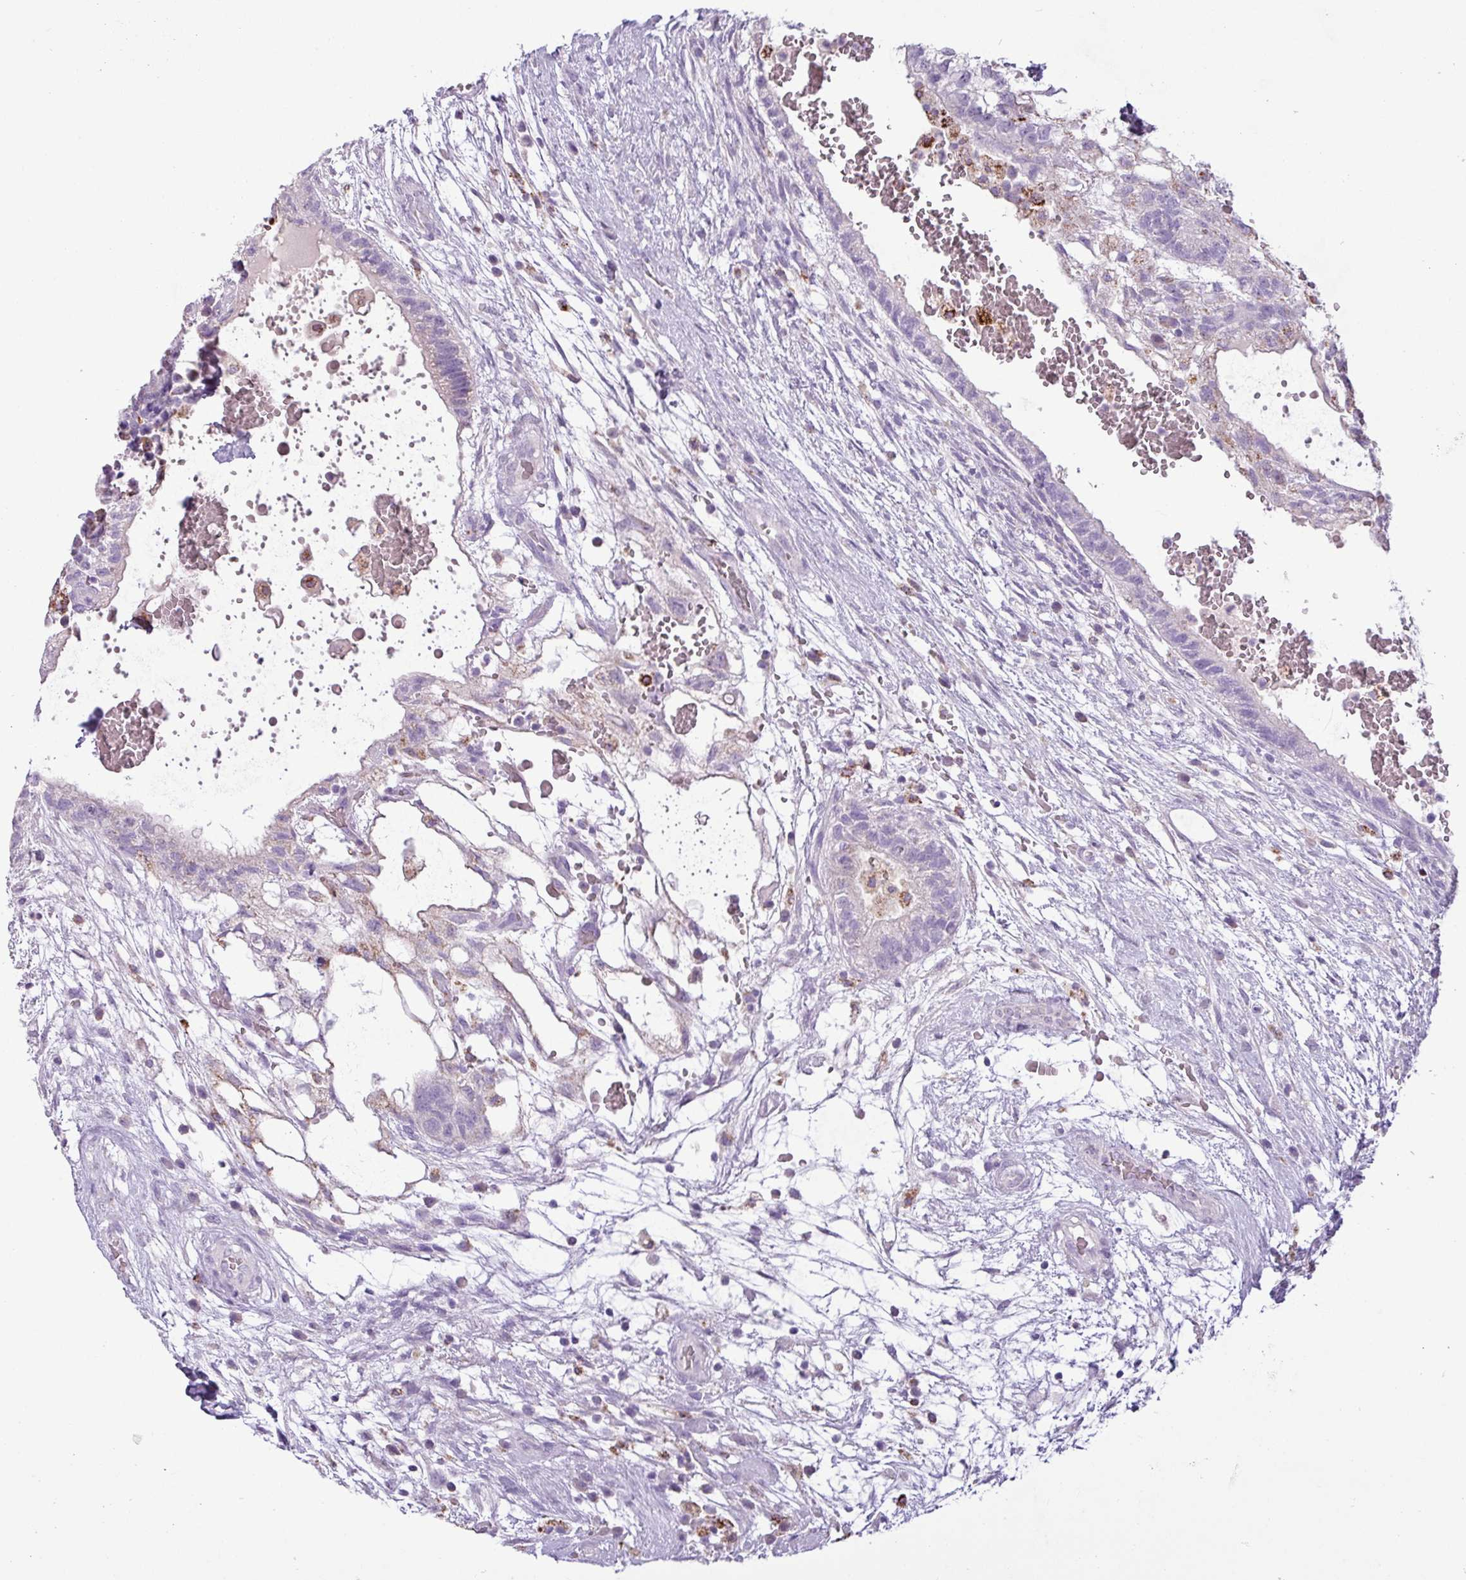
{"staining": {"intensity": "negative", "quantity": "none", "location": "none"}, "tissue": "testis cancer", "cell_type": "Tumor cells", "image_type": "cancer", "snomed": [{"axis": "morphology", "description": "Normal tissue, NOS"}, {"axis": "morphology", "description": "Carcinoma, Embryonal, NOS"}, {"axis": "topography", "description": "Testis"}], "caption": "IHC of human testis cancer (embryonal carcinoma) demonstrates no staining in tumor cells.", "gene": "ZNF667", "patient": {"sex": "male", "age": 32}}